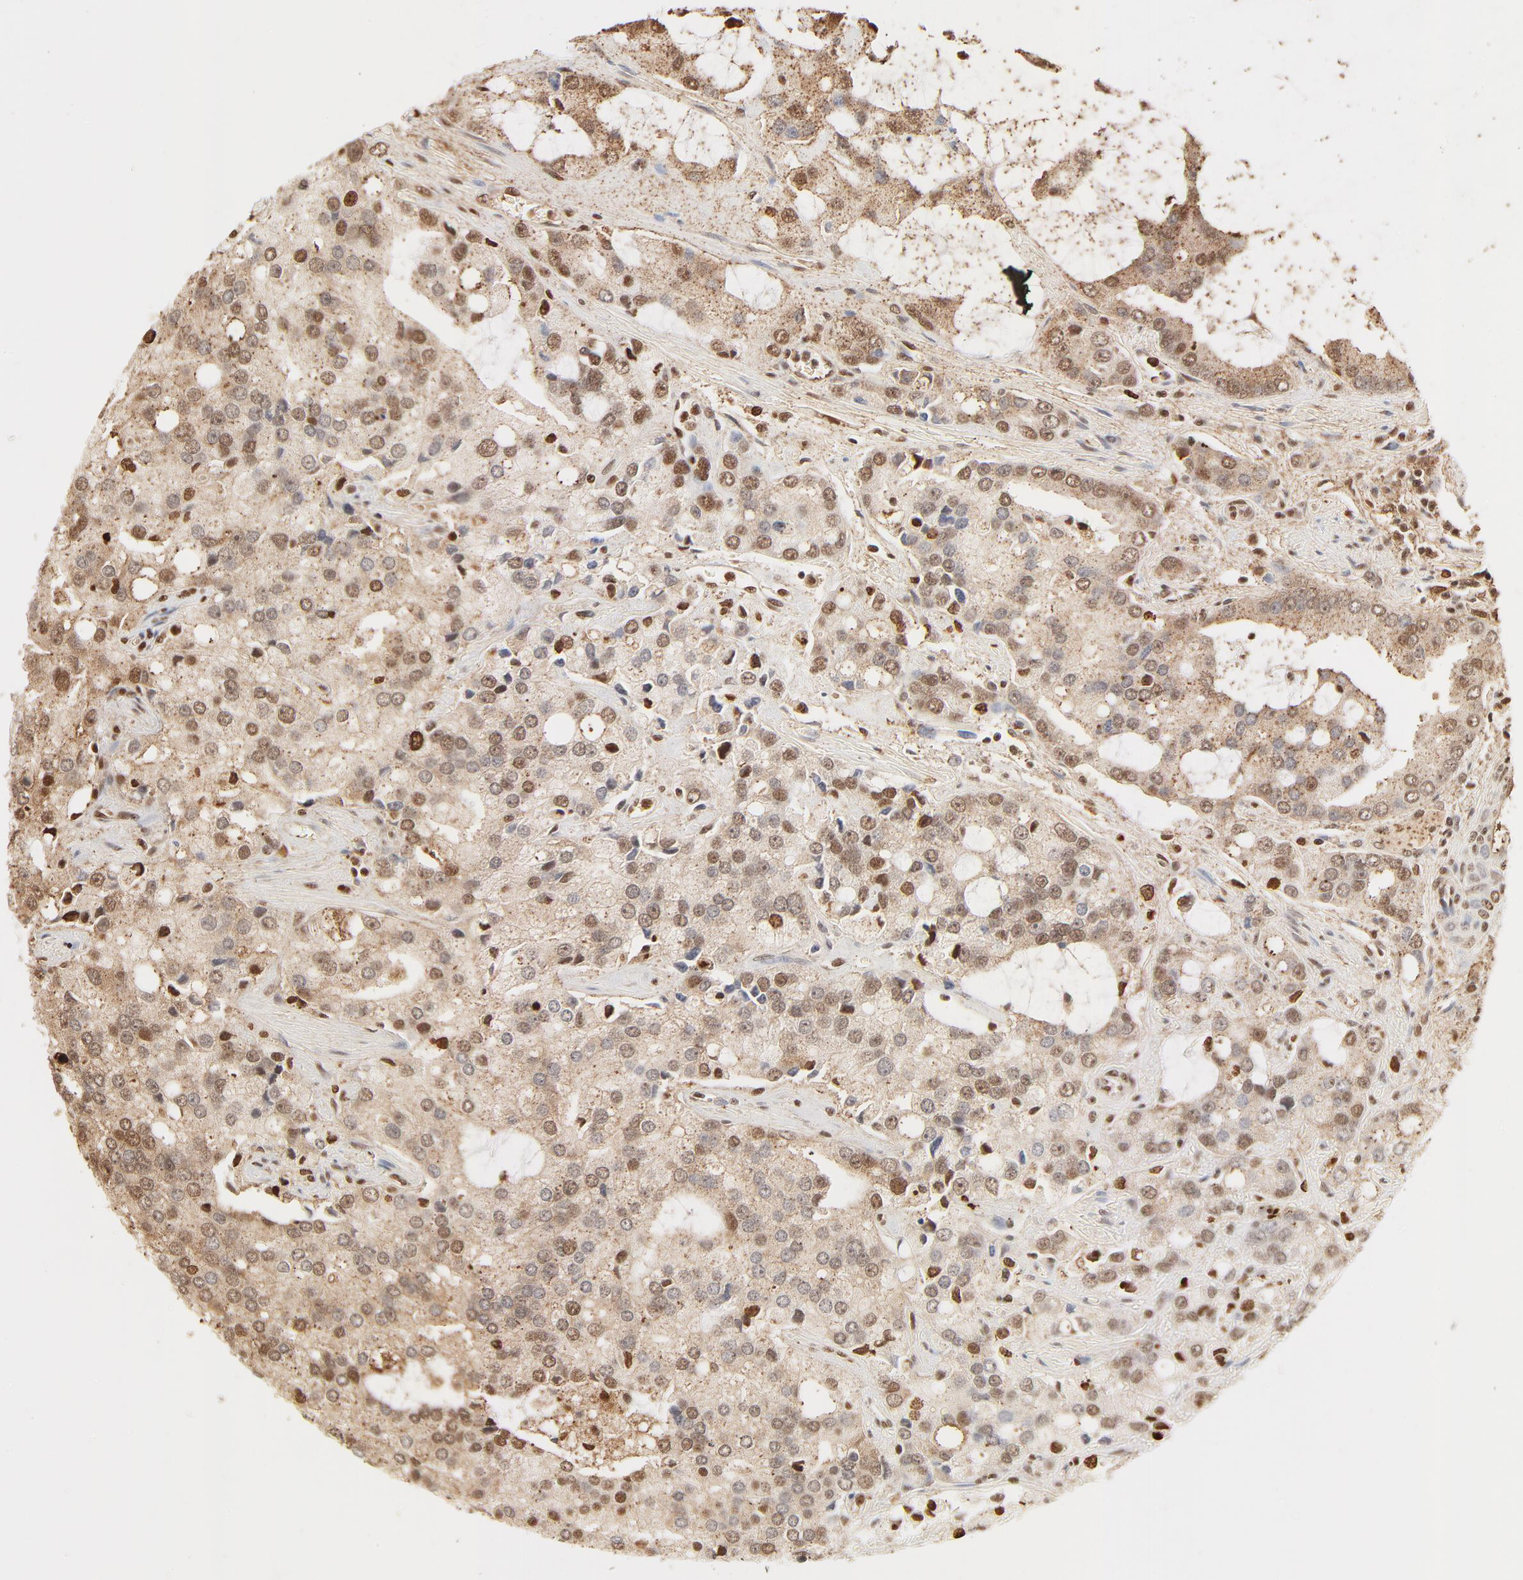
{"staining": {"intensity": "moderate", "quantity": ">75%", "location": "cytoplasmic/membranous,nuclear"}, "tissue": "prostate cancer", "cell_type": "Tumor cells", "image_type": "cancer", "snomed": [{"axis": "morphology", "description": "Adenocarcinoma, High grade"}, {"axis": "topography", "description": "Prostate"}], "caption": "IHC photomicrograph of neoplastic tissue: human adenocarcinoma (high-grade) (prostate) stained using immunohistochemistry demonstrates medium levels of moderate protein expression localized specifically in the cytoplasmic/membranous and nuclear of tumor cells, appearing as a cytoplasmic/membranous and nuclear brown color.", "gene": "FAM50A", "patient": {"sex": "male", "age": 67}}